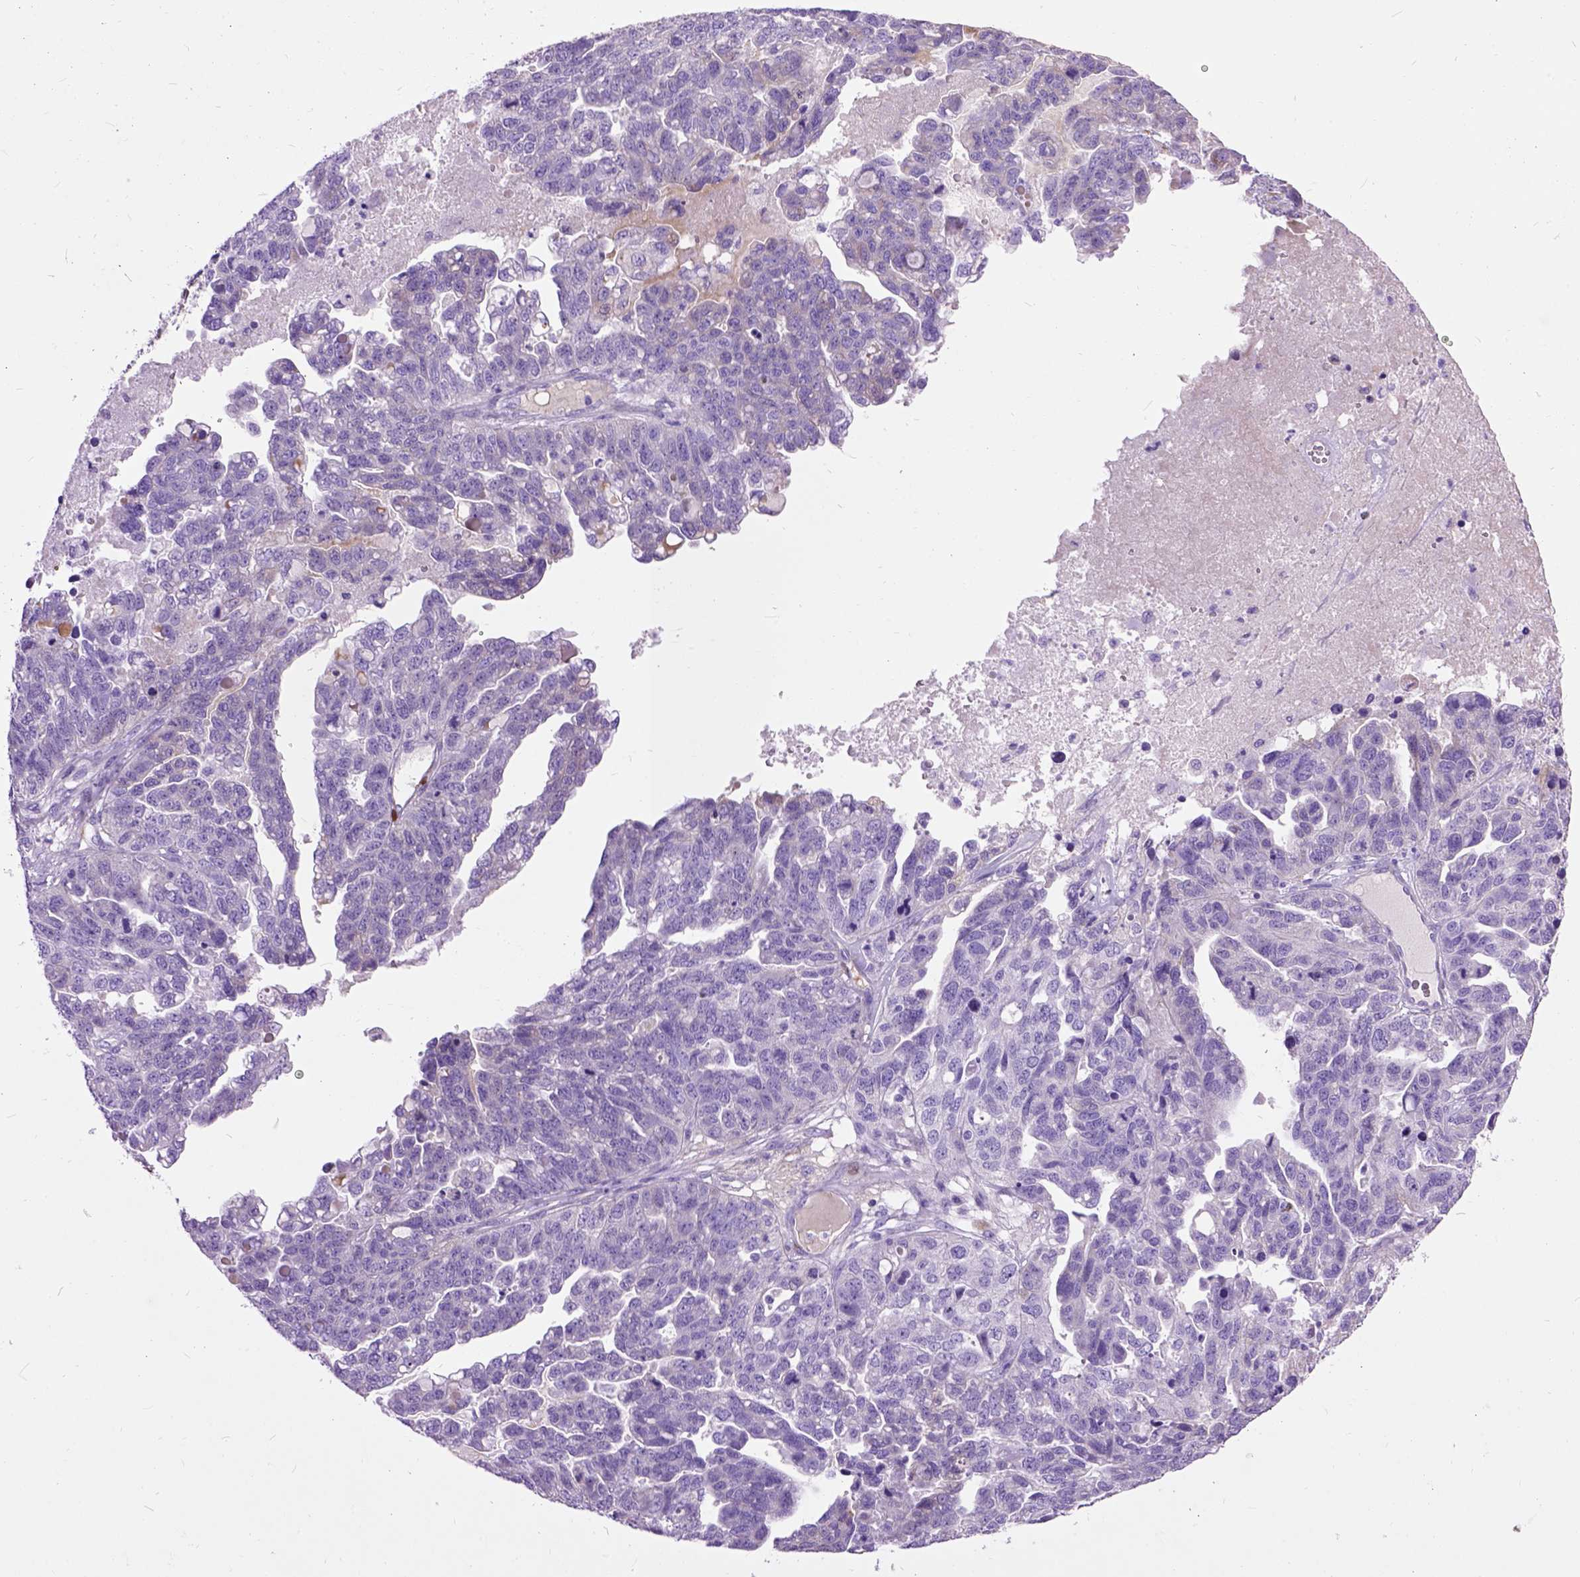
{"staining": {"intensity": "negative", "quantity": "none", "location": "none"}, "tissue": "ovarian cancer", "cell_type": "Tumor cells", "image_type": "cancer", "snomed": [{"axis": "morphology", "description": "Cystadenocarcinoma, serous, NOS"}, {"axis": "topography", "description": "Ovary"}], "caption": "Histopathology image shows no protein staining in tumor cells of ovarian cancer (serous cystadenocarcinoma) tissue.", "gene": "MAPT", "patient": {"sex": "female", "age": 71}}